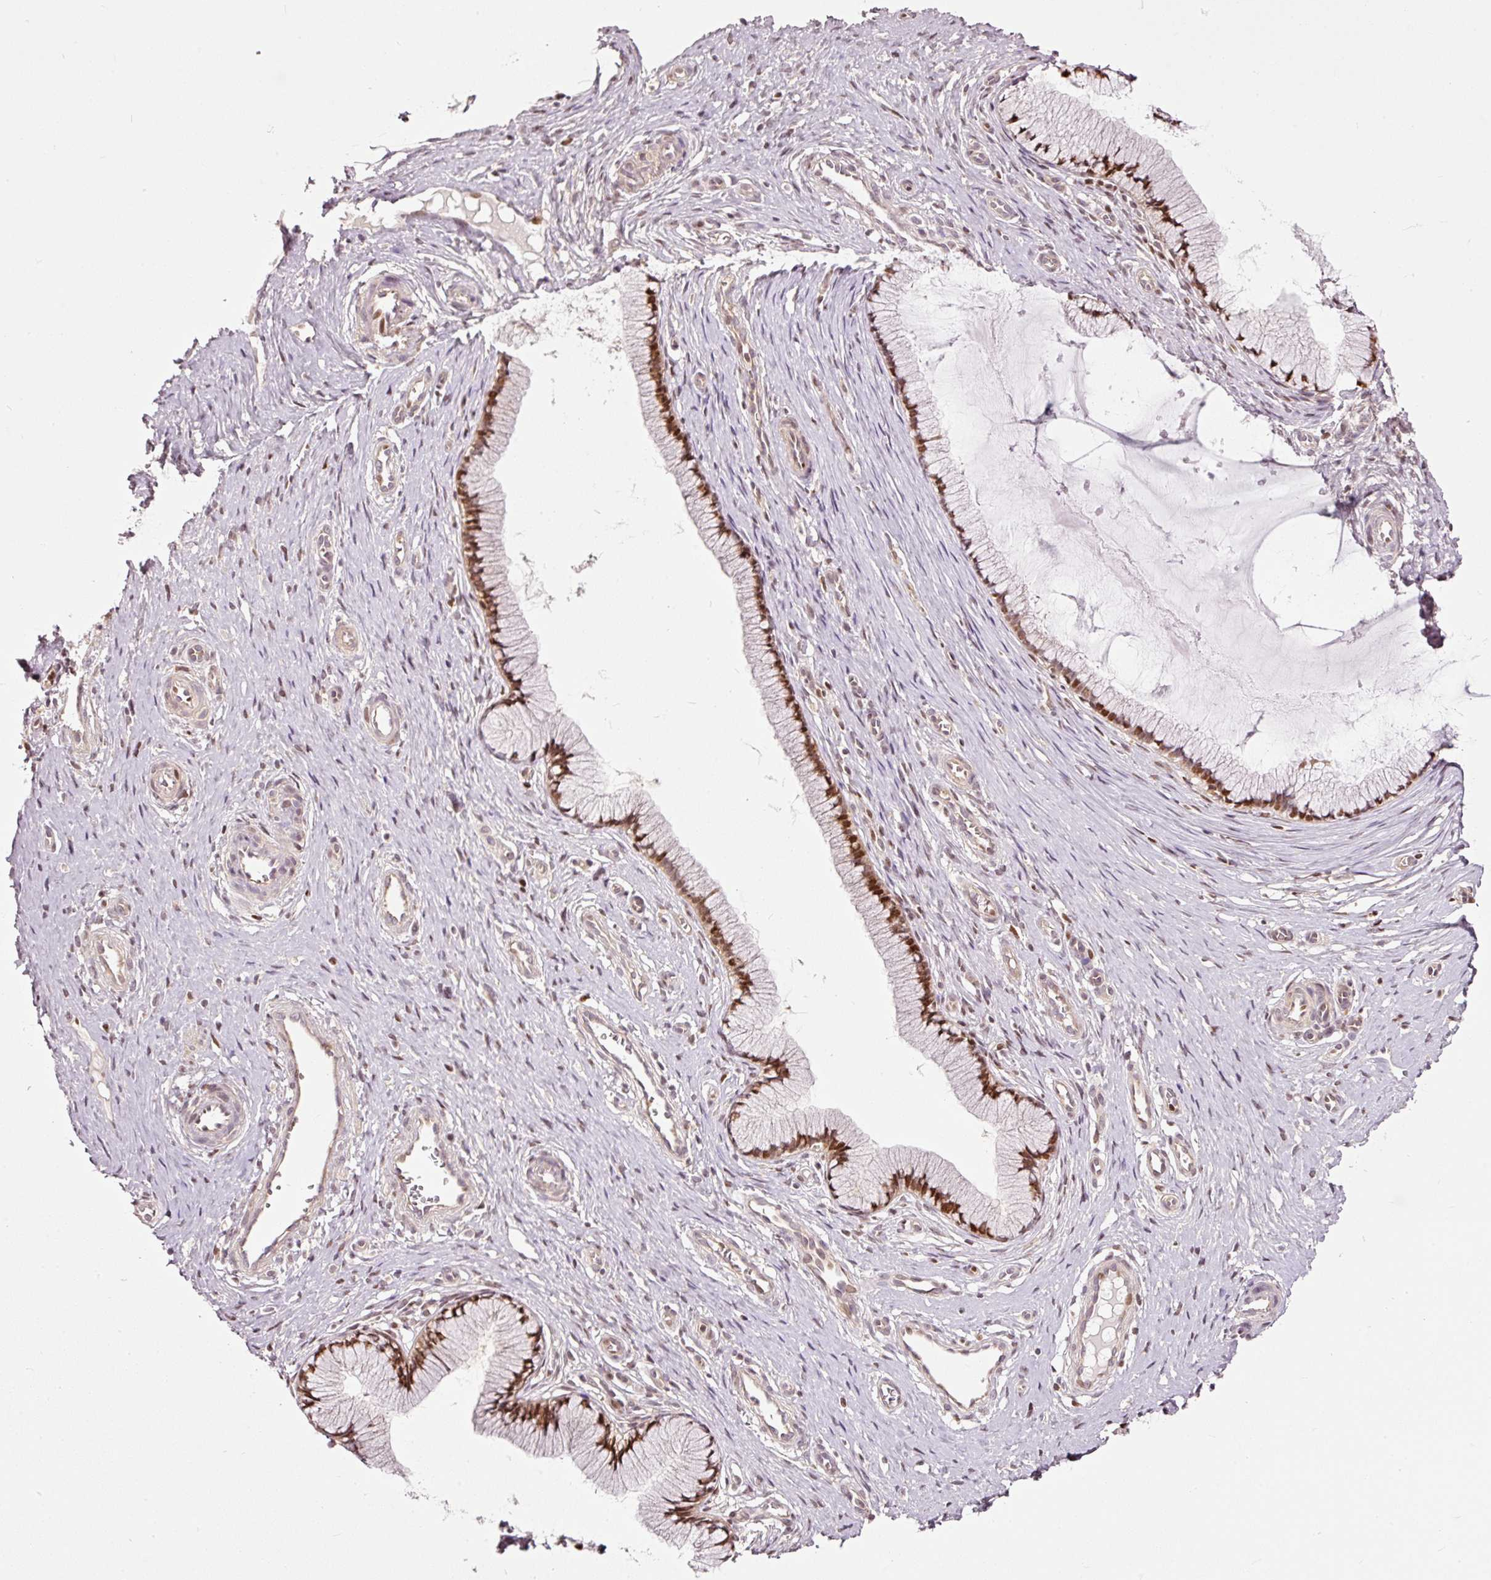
{"staining": {"intensity": "strong", "quantity": ">75%", "location": "nuclear"}, "tissue": "cervix", "cell_type": "Glandular cells", "image_type": "normal", "snomed": [{"axis": "morphology", "description": "Normal tissue, NOS"}, {"axis": "topography", "description": "Cervix"}], "caption": "Glandular cells show strong nuclear staining in approximately >75% of cells in benign cervix.", "gene": "ZNF778", "patient": {"sex": "female", "age": 36}}